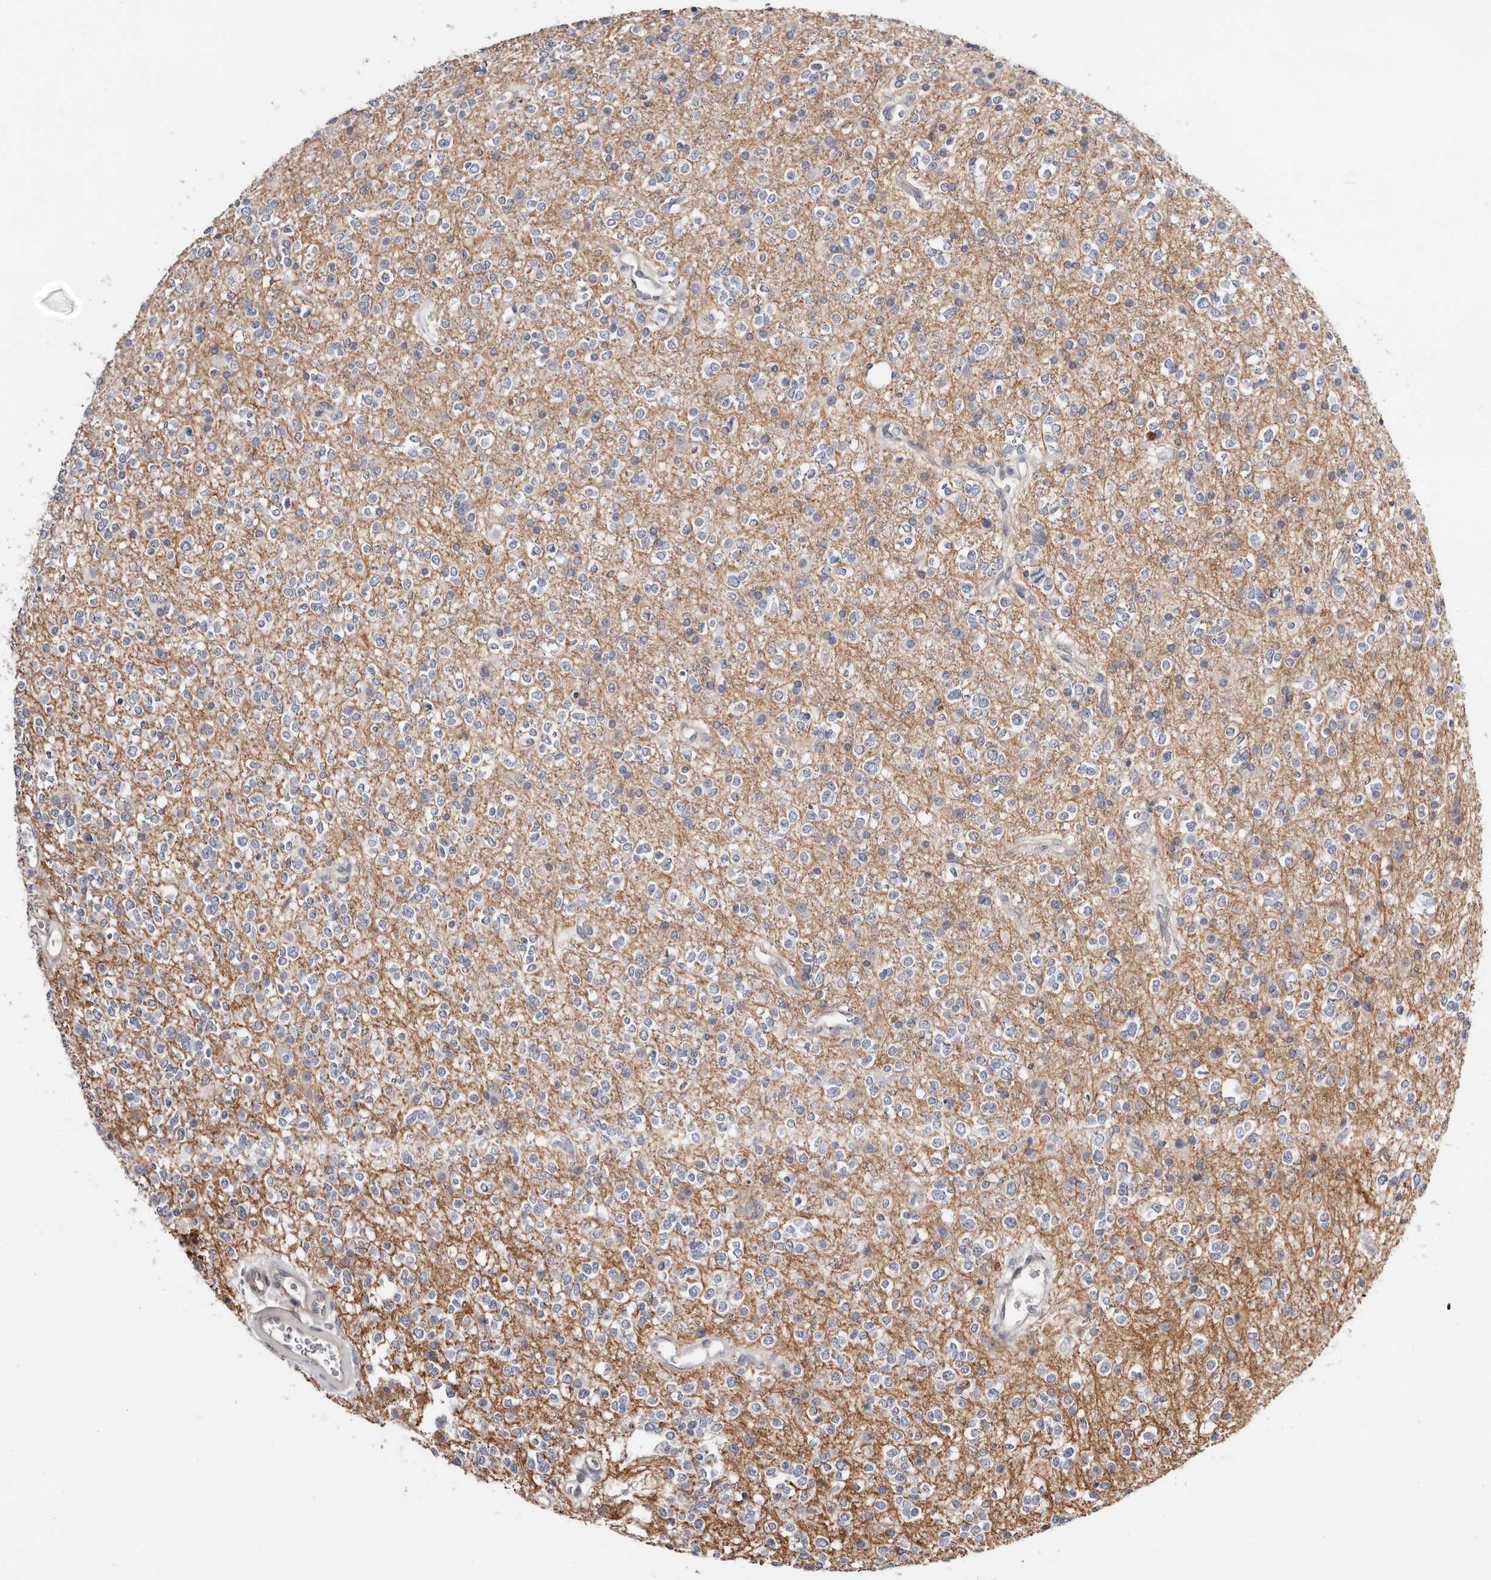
{"staining": {"intensity": "negative", "quantity": "none", "location": "none"}, "tissue": "glioma", "cell_type": "Tumor cells", "image_type": "cancer", "snomed": [{"axis": "morphology", "description": "Glioma, malignant, High grade"}, {"axis": "topography", "description": "Brain"}], "caption": "Glioma was stained to show a protein in brown. There is no significant staining in tumor cells.", "gene": "USH1C", "patient": {"sex": "male", "age": 34}}